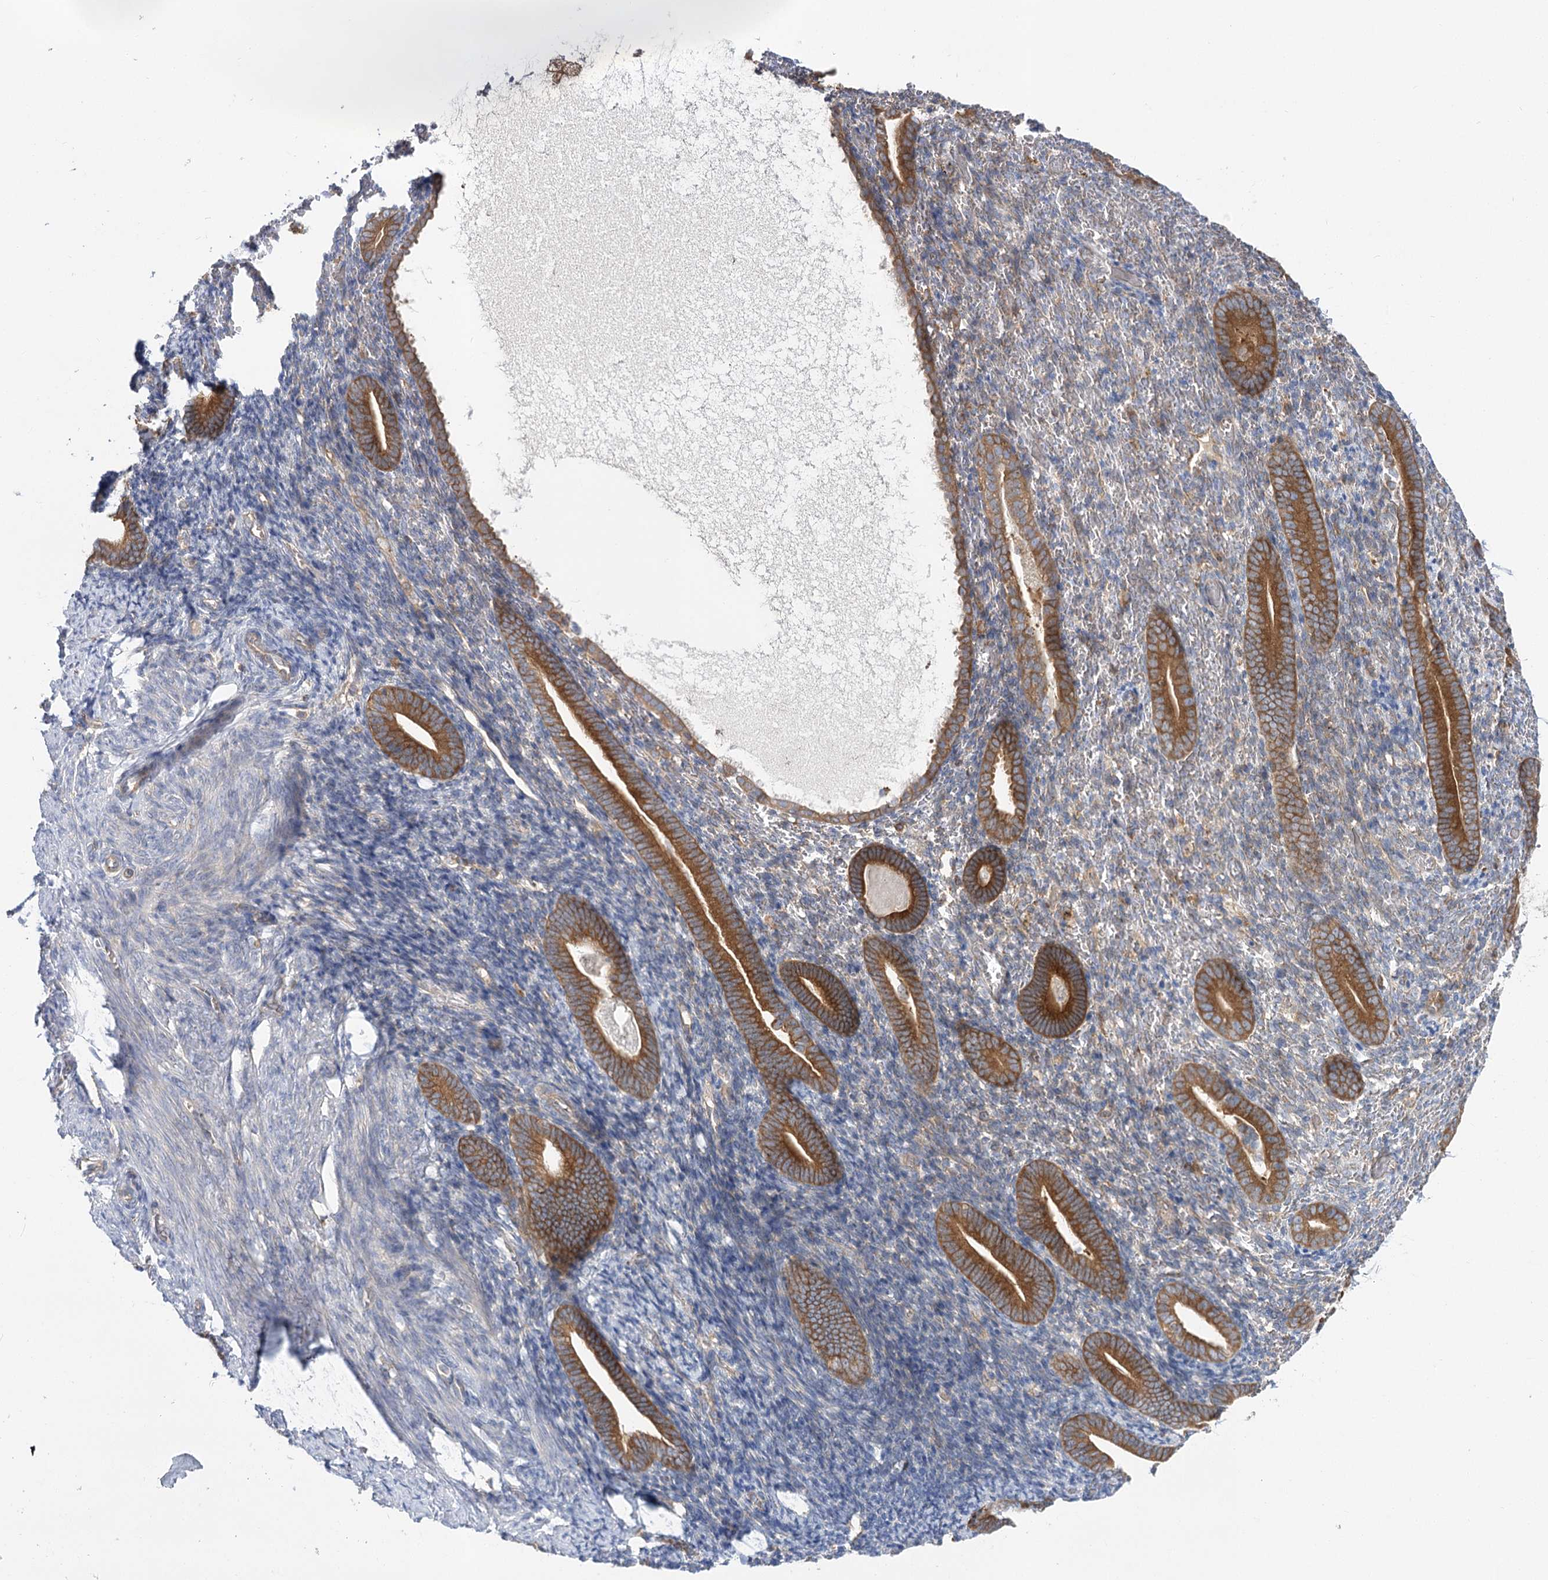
{"staining": {"intensity": "negative", "quantity": "none", "location": "none"}, "tissue": "endometrium", "cell_type": "Cells in endometrial stroma", "image_type": "normal", "snomed": [{"axis": "morphology", "description": "Normal tissue, NOS"}, {"axis": "topography", "description": "Endometrium"}], "caption": "A high-resolution micrograph shows immunohistochemistry staining of normal endometrium, which demonstrates no significant staining in cells in endometrial stroma. The staining is performed using DAB brown chromogen with nuclei counter-stained in using hematoxylin.", "gene": "ABRAXAS2", "patient": {"sex": "female", "age": 51}}